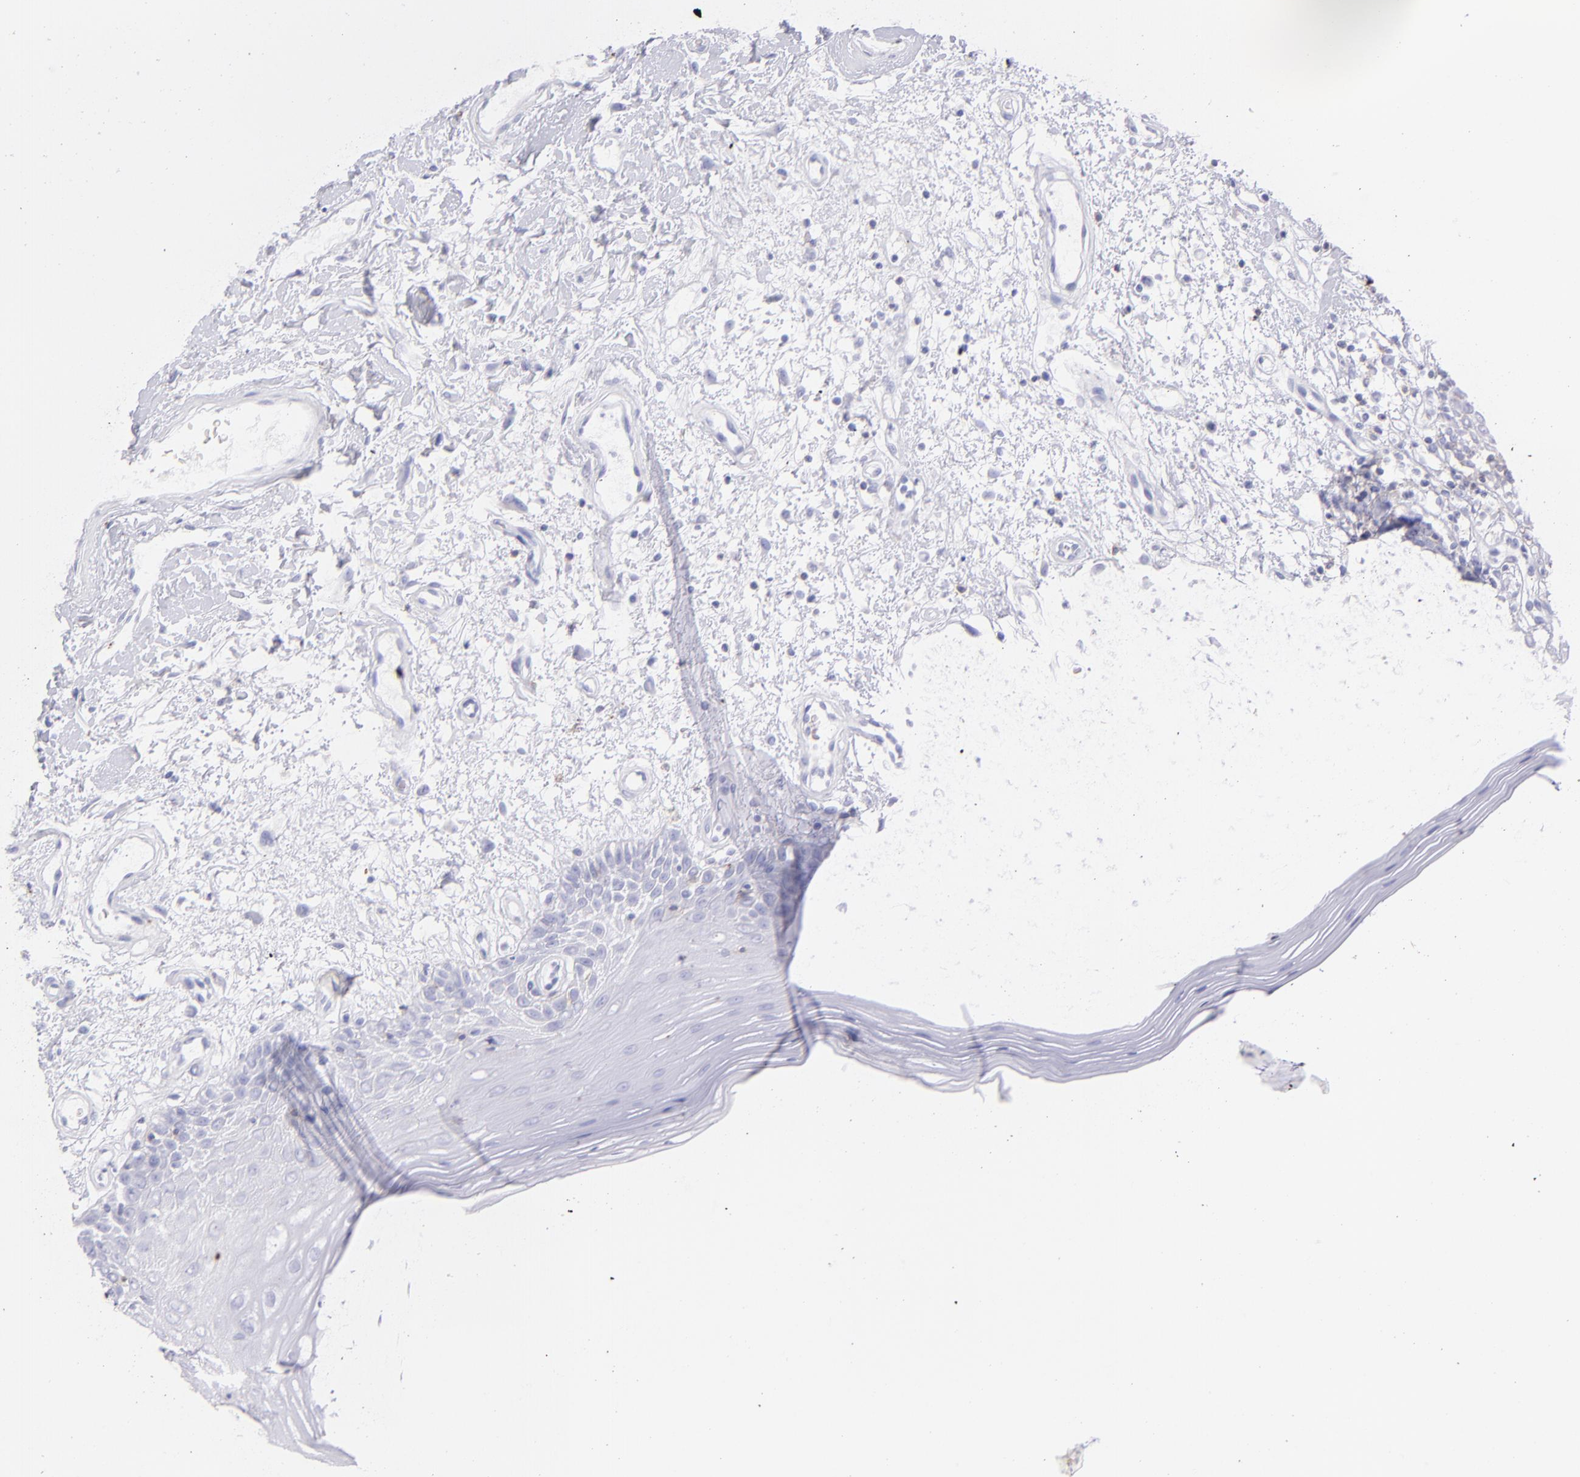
{"staining": {"intensity": "negative", "quantity": "none", "location": "none"}, "tissue": "oral mucosa", "cell_type": "Squamous epithelial cells", "image_type": "normal", "snomed": [{"axis": "morphology", "description": "Normal tissue, NOS"}, {"axis": "morphology", "description": "Squamous cell carcinoma, NOS"}, {"axis": "topography", "description": "Skeletal muscle"}, {"axis": "topography", "description": "Oral tissue"}, {"axis": "topography", "description": "Head-Neck"}], "caption": "The photomicrograph reveals no staining of squamous epithelial cells in unremarkable oral mucosa.", "gene": "CD69", "patient": {"sex": "male", "age": 71}}